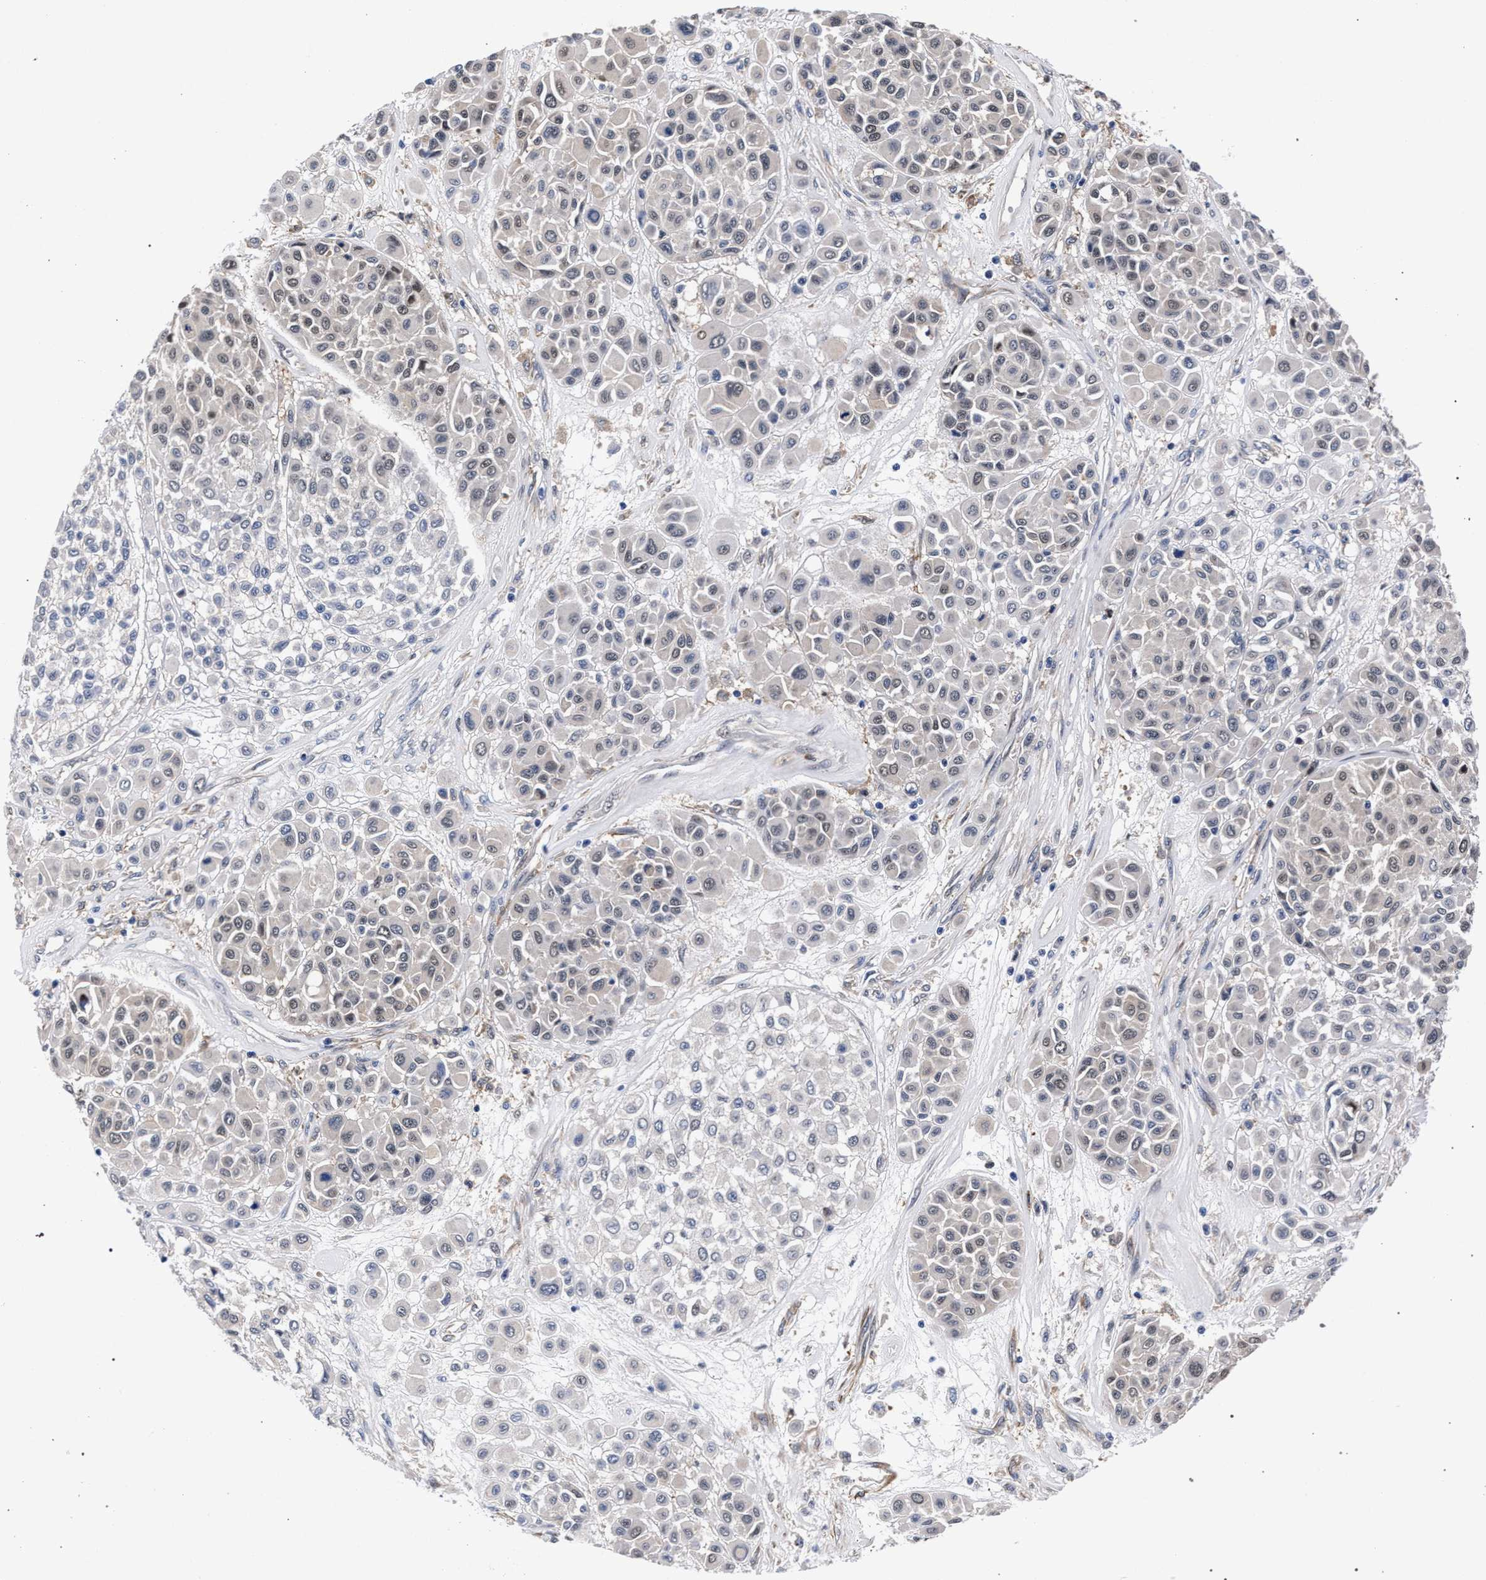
{"staining": {"intensity": "weak", "quantity": "<25%", "location": "nuclear"}, "tissue": "melanoma", "cell_type": "Tumor cells", "image_type": "cancer", "snomed": [{"axis": "morphology", "description": "Malignant melanoma, Metastatic site"}, {"axis": "topography", "description": "Soft tissue"}], "caption": "A histopathology image of malignant melanoma (metastatic site) stained for a protein exhibits no brown staining in tumor cells.", "gene": "ZNF462", "patient": {"sex": "male", "age": 41}}